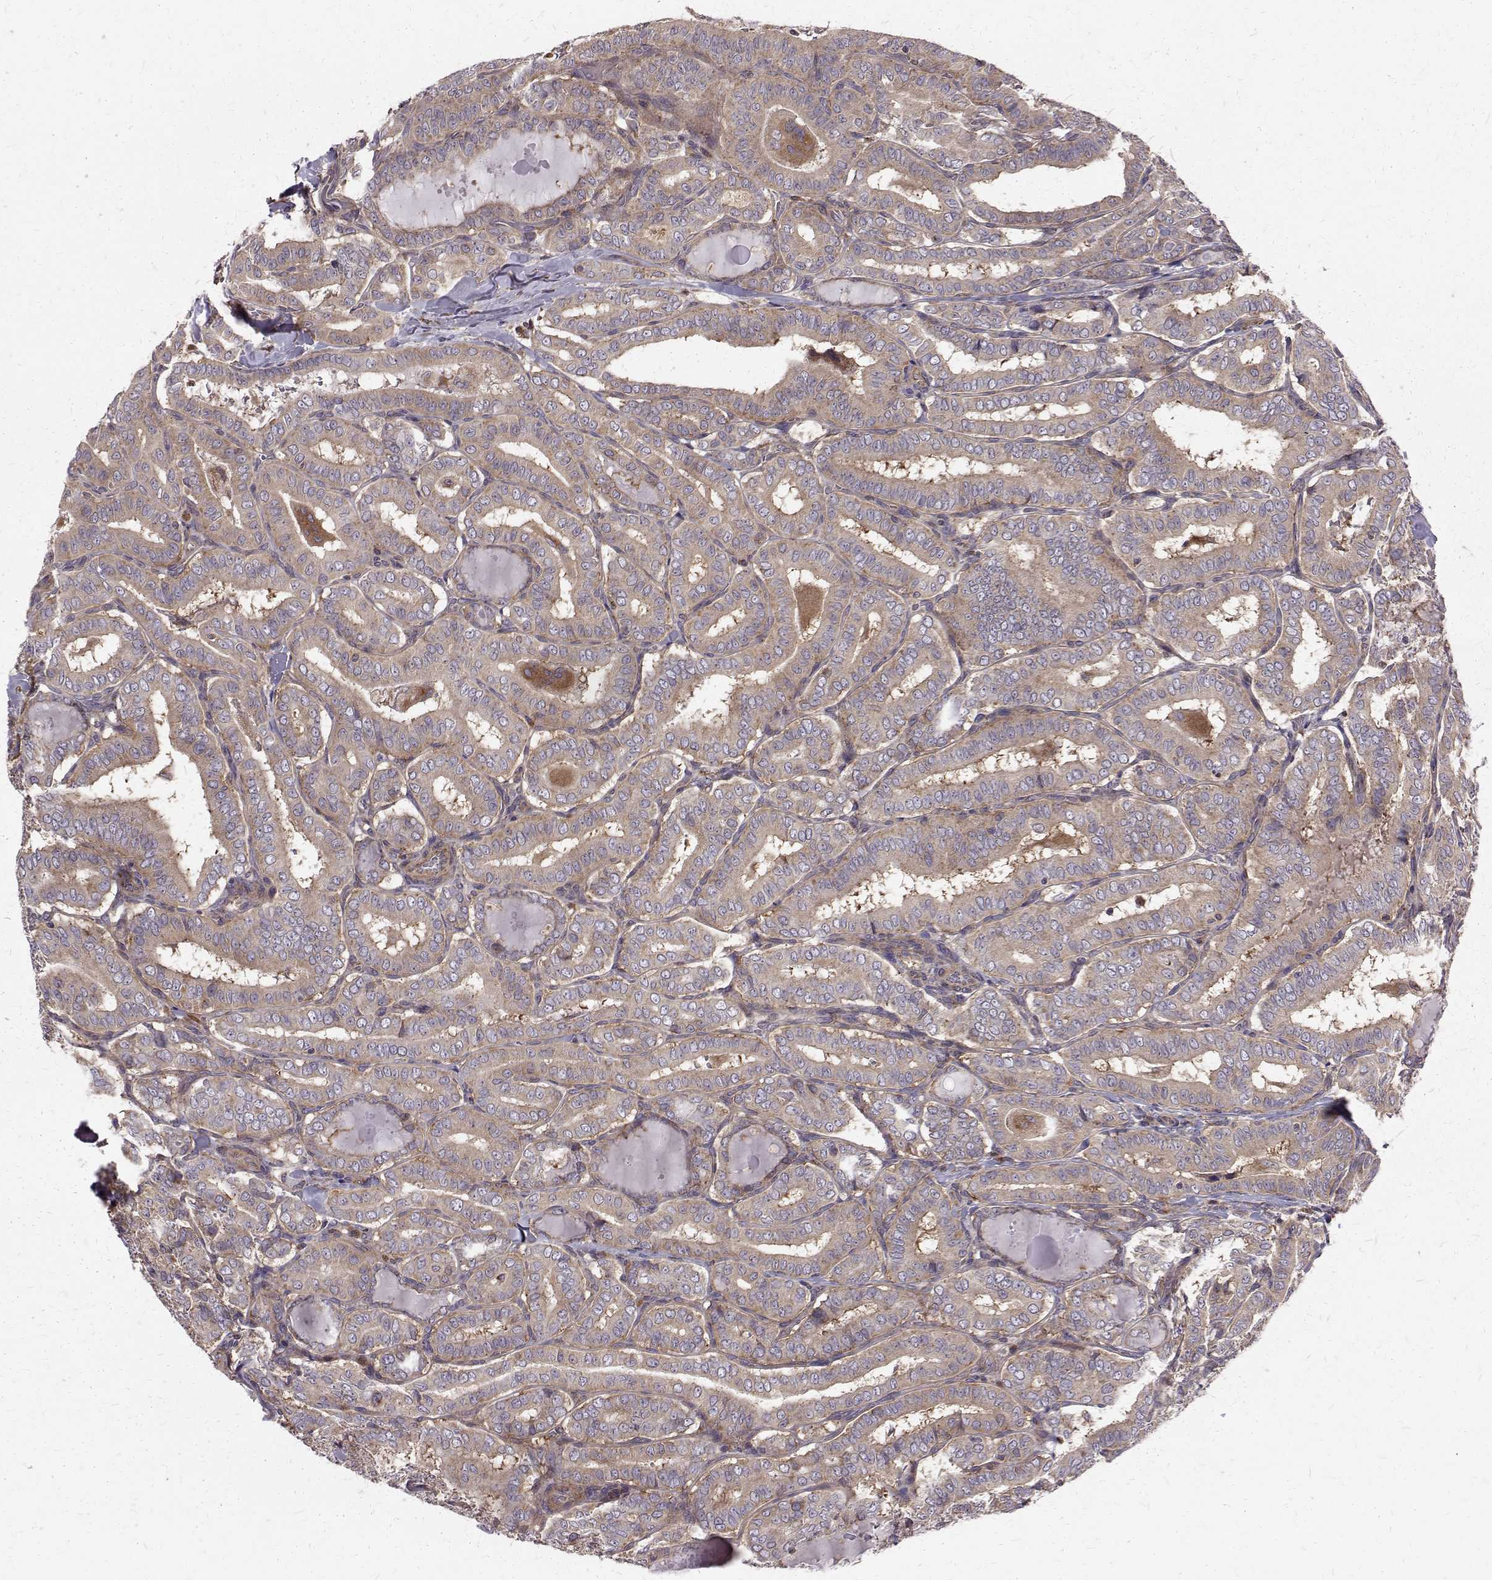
{"staining": {"intensity": "weak", "quantity": ">75%", "location": "cytoplasmic/membranous"}, "tissue": "thyroid cancer", "cell_type": "Tumor cells", "image_type": "cancer", "snomed": [{"axis": "morphology", "description": "Papillary adenocarcinoma, NOS"}, {"axis": "morphology", "description": "Papillary adenoma metastatic"}, {"axis": "topography", "description": "Thyroid gland"}], "caption": "Brown immunohistochemical staining in thyroid cancer displays weak cytoplasmic/membranous expression in about >75% of tumor cells.", "gene": "ARFGAP1", "patient": {"sex": "female", "age": 50}}